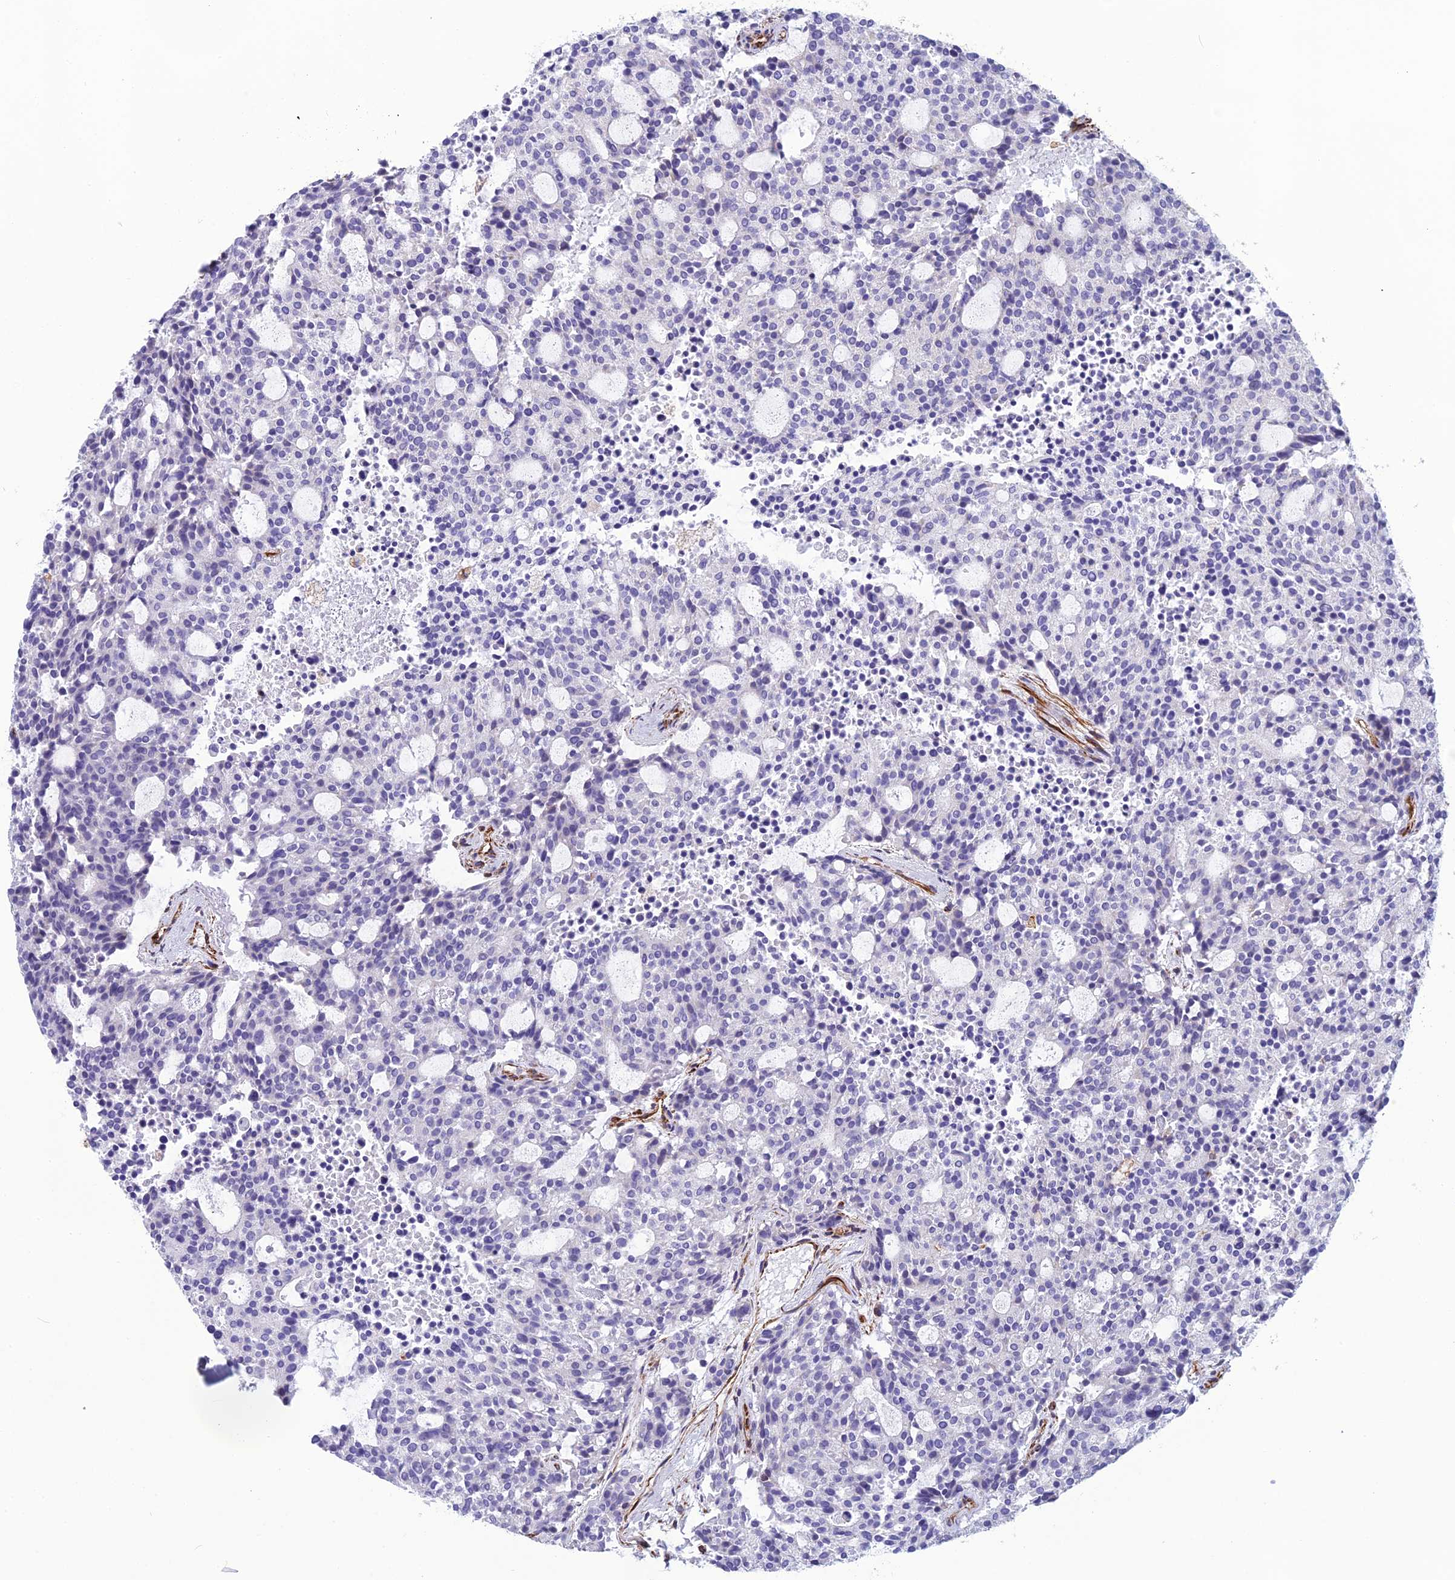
{"staining": {"intensity": "negative", "quantity": "none", "location": "none"}, "tissue": "carcinoid", "cell_type": "Tumor cells", "image_type": "cancer", "snomed": [{"axis": "morphology", "description": "Carcinoid, malignant, NOS"}, {"axis": "topography", "description": "Pancreas"}], "caption": "Carcinoid was stained to show a protein in brown. There is no significant staining in tumor cells.", "gene": "FBXL20", "patient": {"sex": "female", "age": 54}}